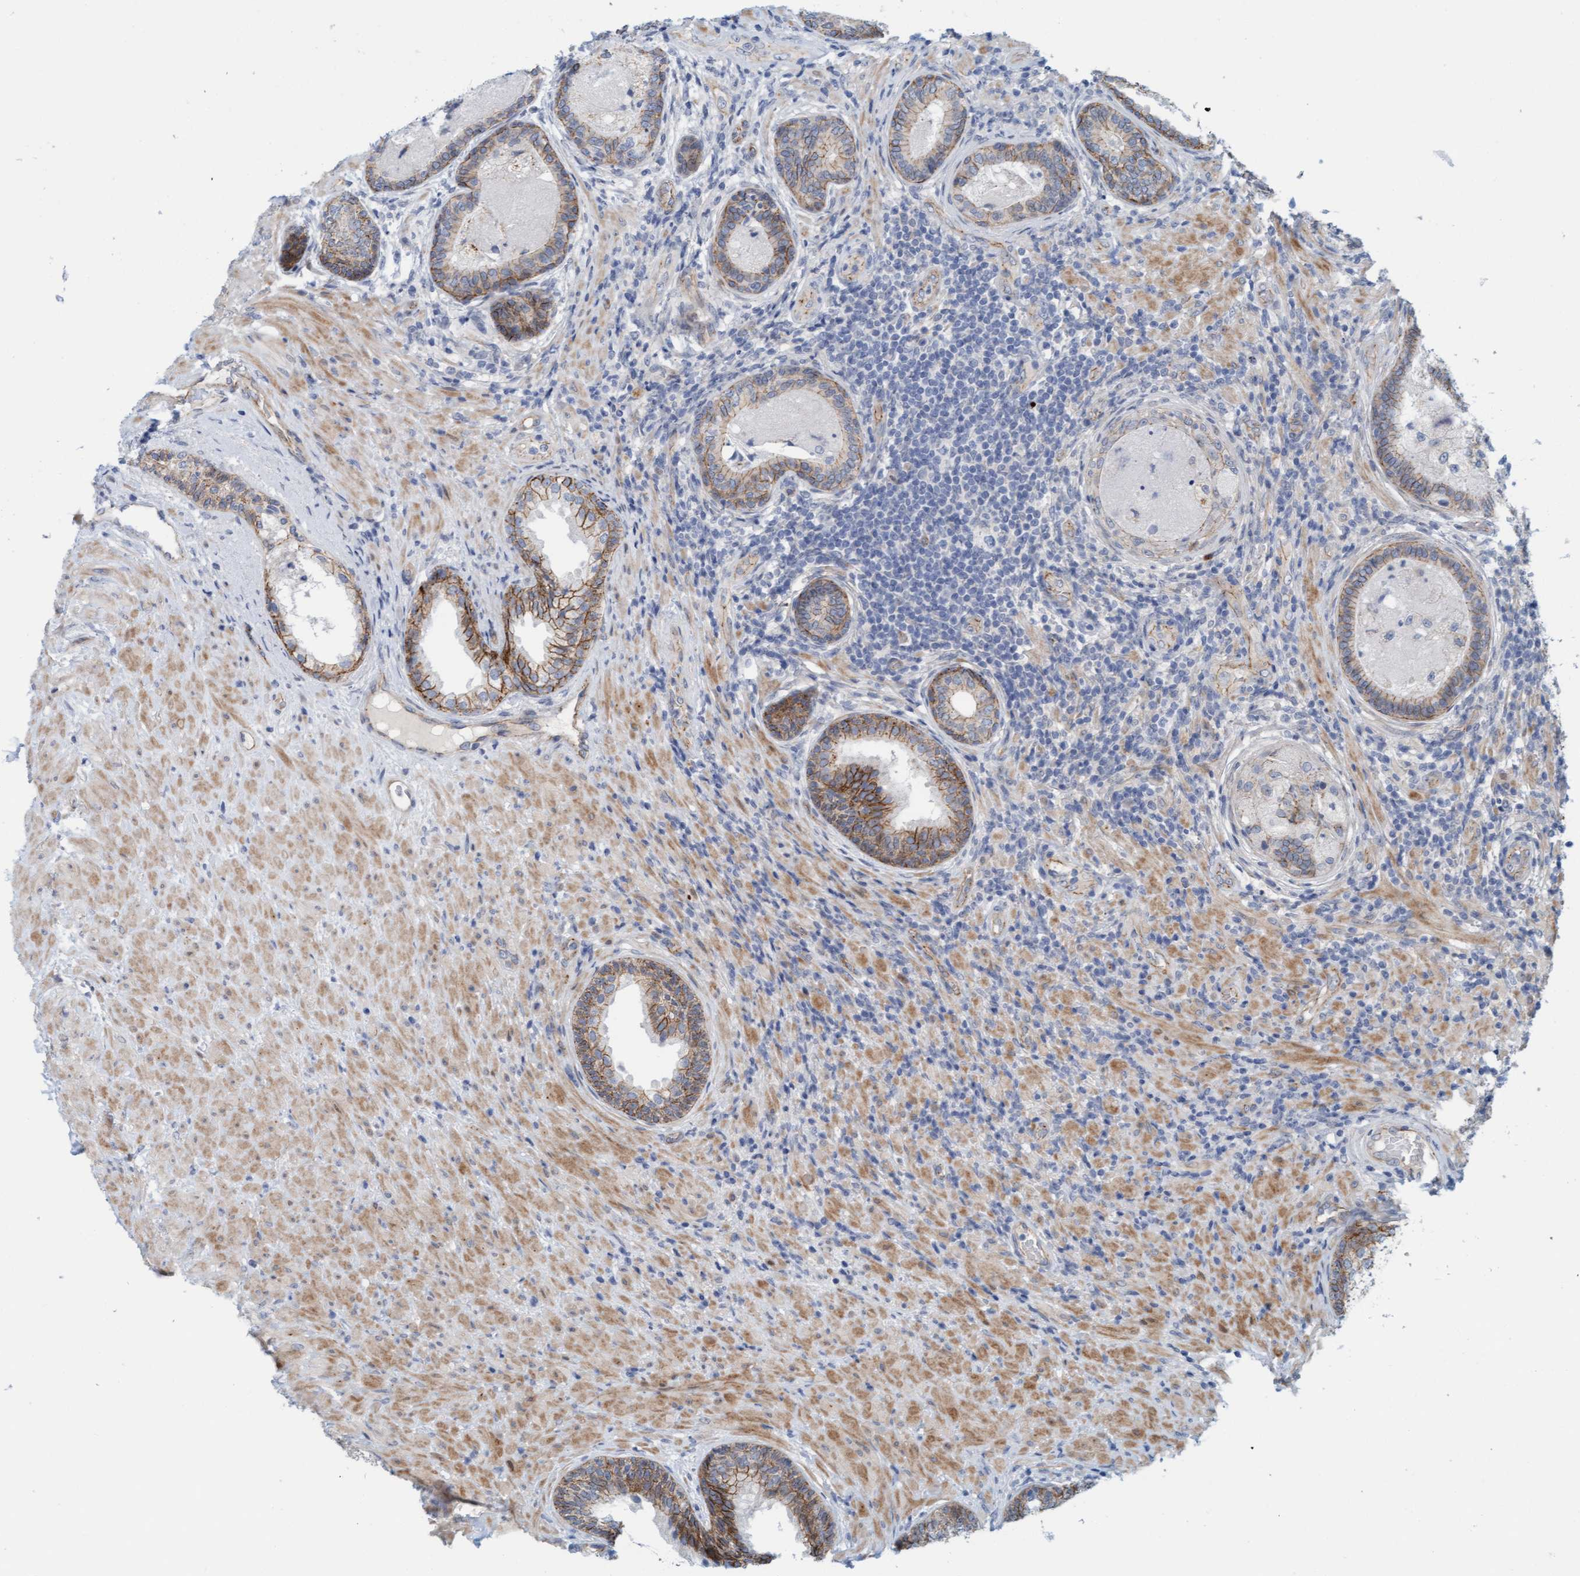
{"staining": {"intensity": "moderate", "quantity": "<25%", "location": "cytoplasmic/membranous"}, "tissue": "prostate", "cell_type": "Glandular cells", "image_type": "normal", "snomed": [{"axis": "morphology", "description": "Normal tissue, NOS"}, {"axis": "topography", "description": "Prostate"}], "caption": "Benign prostate demonstrates moderate cytoplasmic/membranous staining in approximately <25% of glandular cells.", "gene": "KRBA2", "patient": {"sex": "male", "age": 76}}